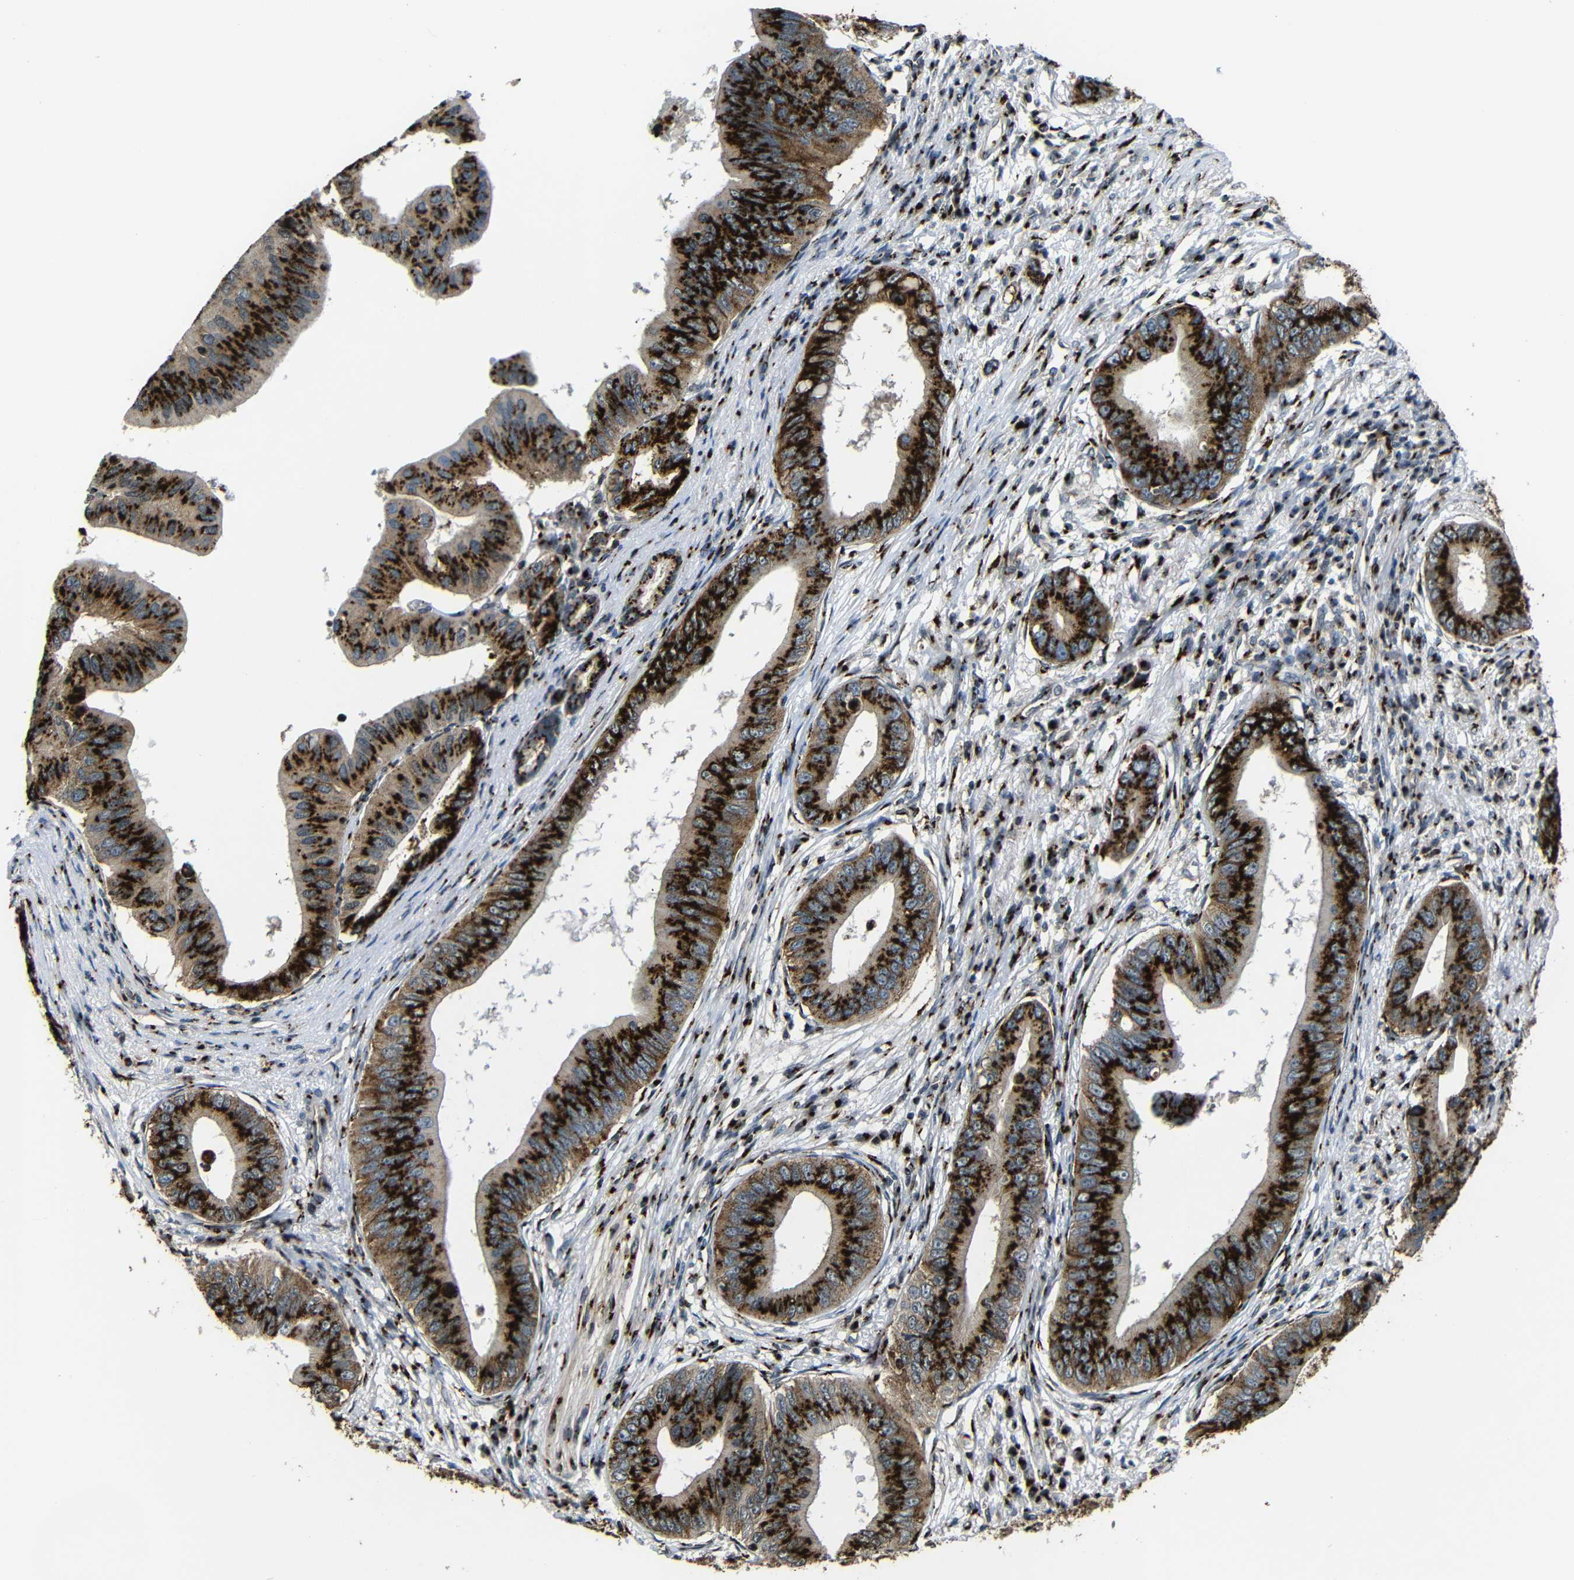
{"staining": {"intensity": "strong", "quantity": ">75%", "location": "cytoplasmic/membranous"}, "tissue": "pancreatic cancer", "cell_type": "Tumor cells", "image_type": "cancer", "snomed": [{"axis": "morphology", "description": "Adenocarcinoma, NOS"}, {"axis": "topography", "description": "Pancreas"}], "caption": "Immunohistochemical staining of pancreatic adenocarcinoma demonstrates strong cytoplasmic/membranous protein expression in about >75% of tumor cells.", "gene": "TGOLN2", "patient": {"sex": "male", "age": 77}}